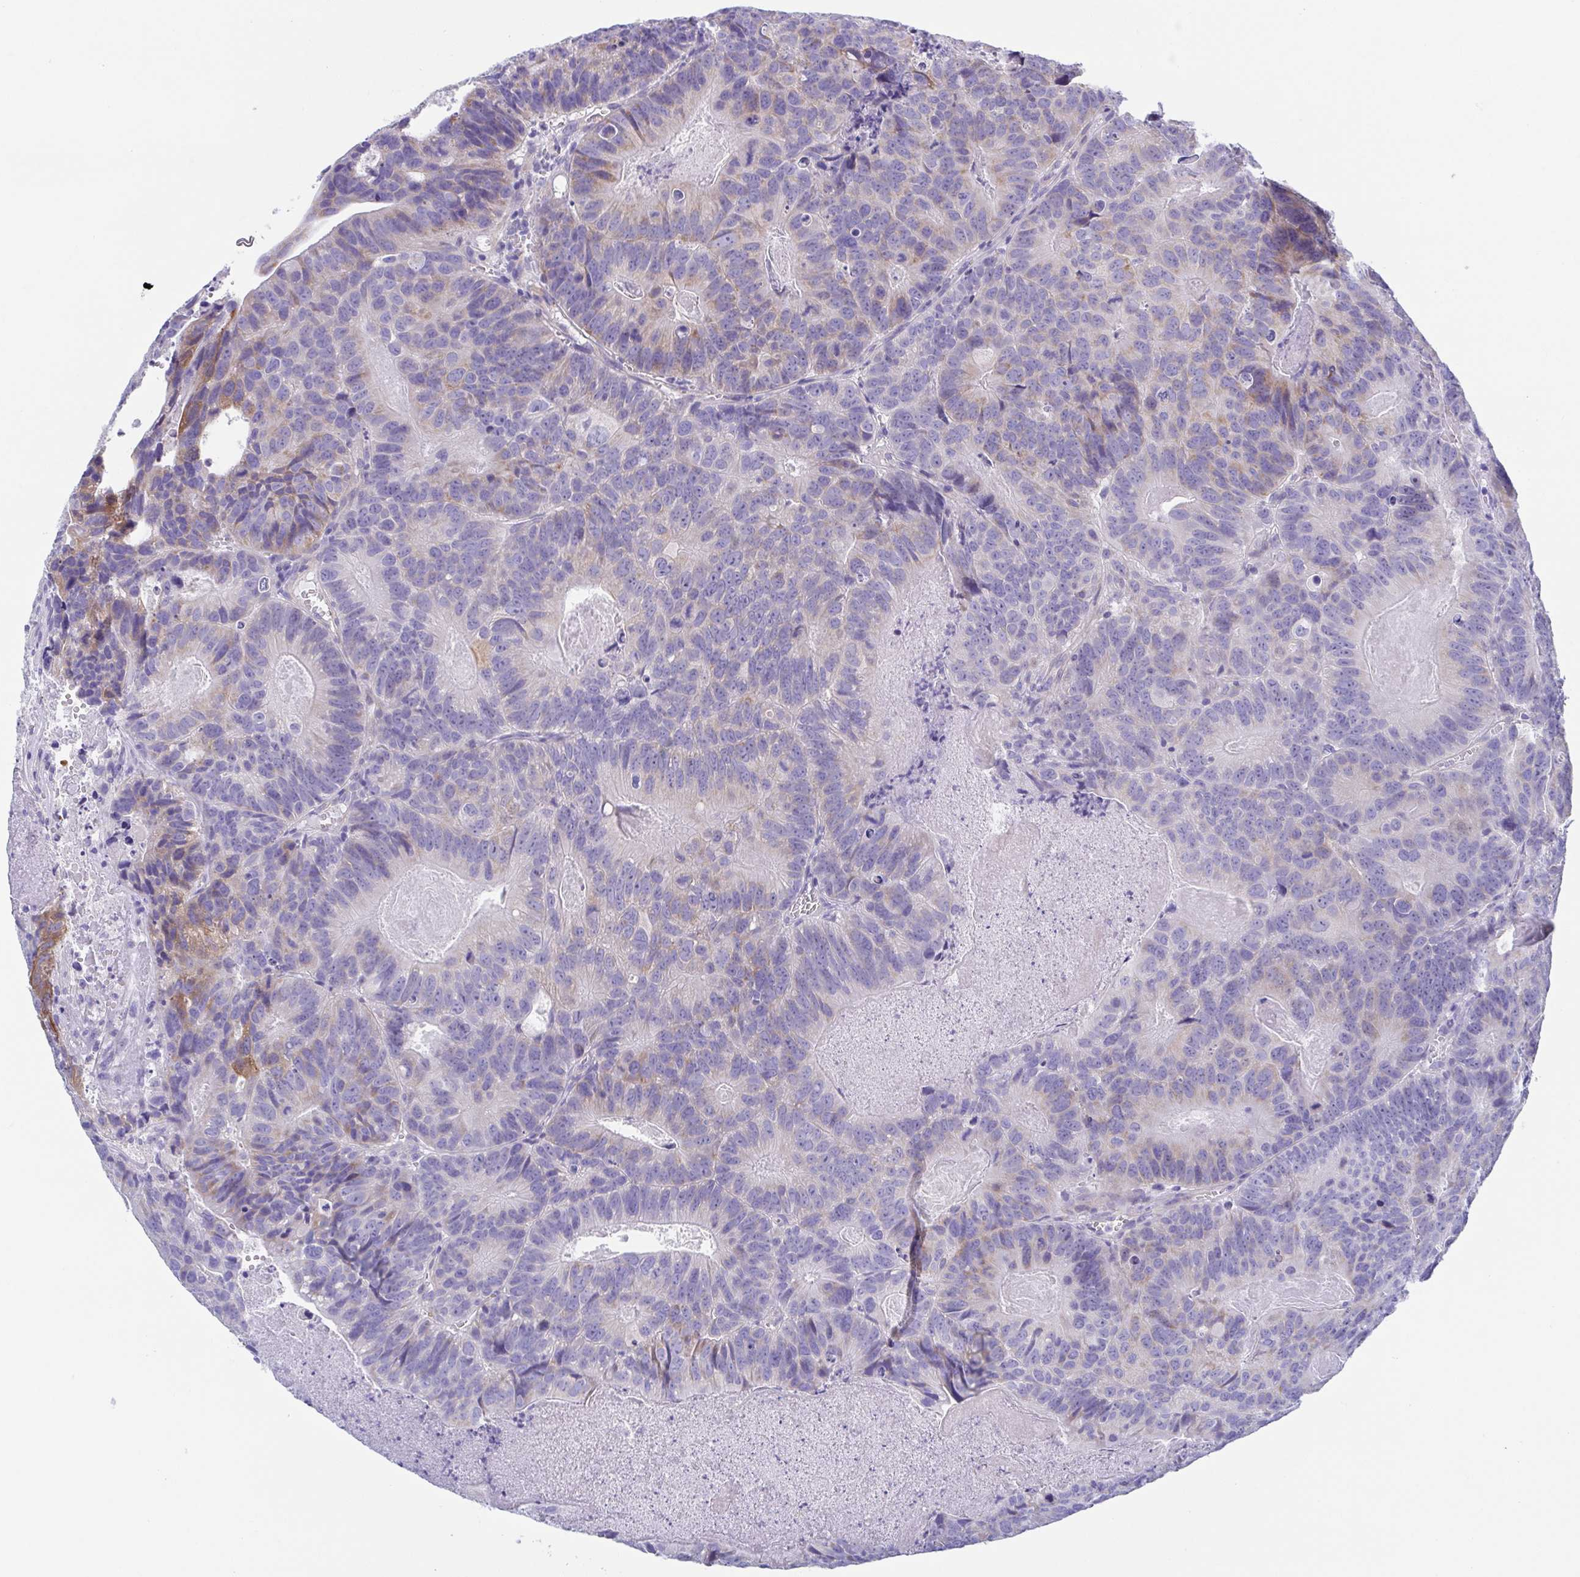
{"staining": {"intensity": "moderate", "quantity": "<25%", "location": "cytoplasmic/membranous"}, "tissue": "head and neck cancer", "cell_type": "Tumor cells", "image_type": "cancer", "snomed": [{"axis": "morphology", "description": "Adenocarcinoma, NOS"}, {"axis": "topography", "description": "Head-Neck"}], "caption": "Human head and neck adenocarcinoma stained for a protein (brown) demonstrates moderate cytoplasmic/membranous positive positivity in about <25% of tumor cells.", "gene": "MUCL3", "patient": {"sex": "male", "age": 62}}